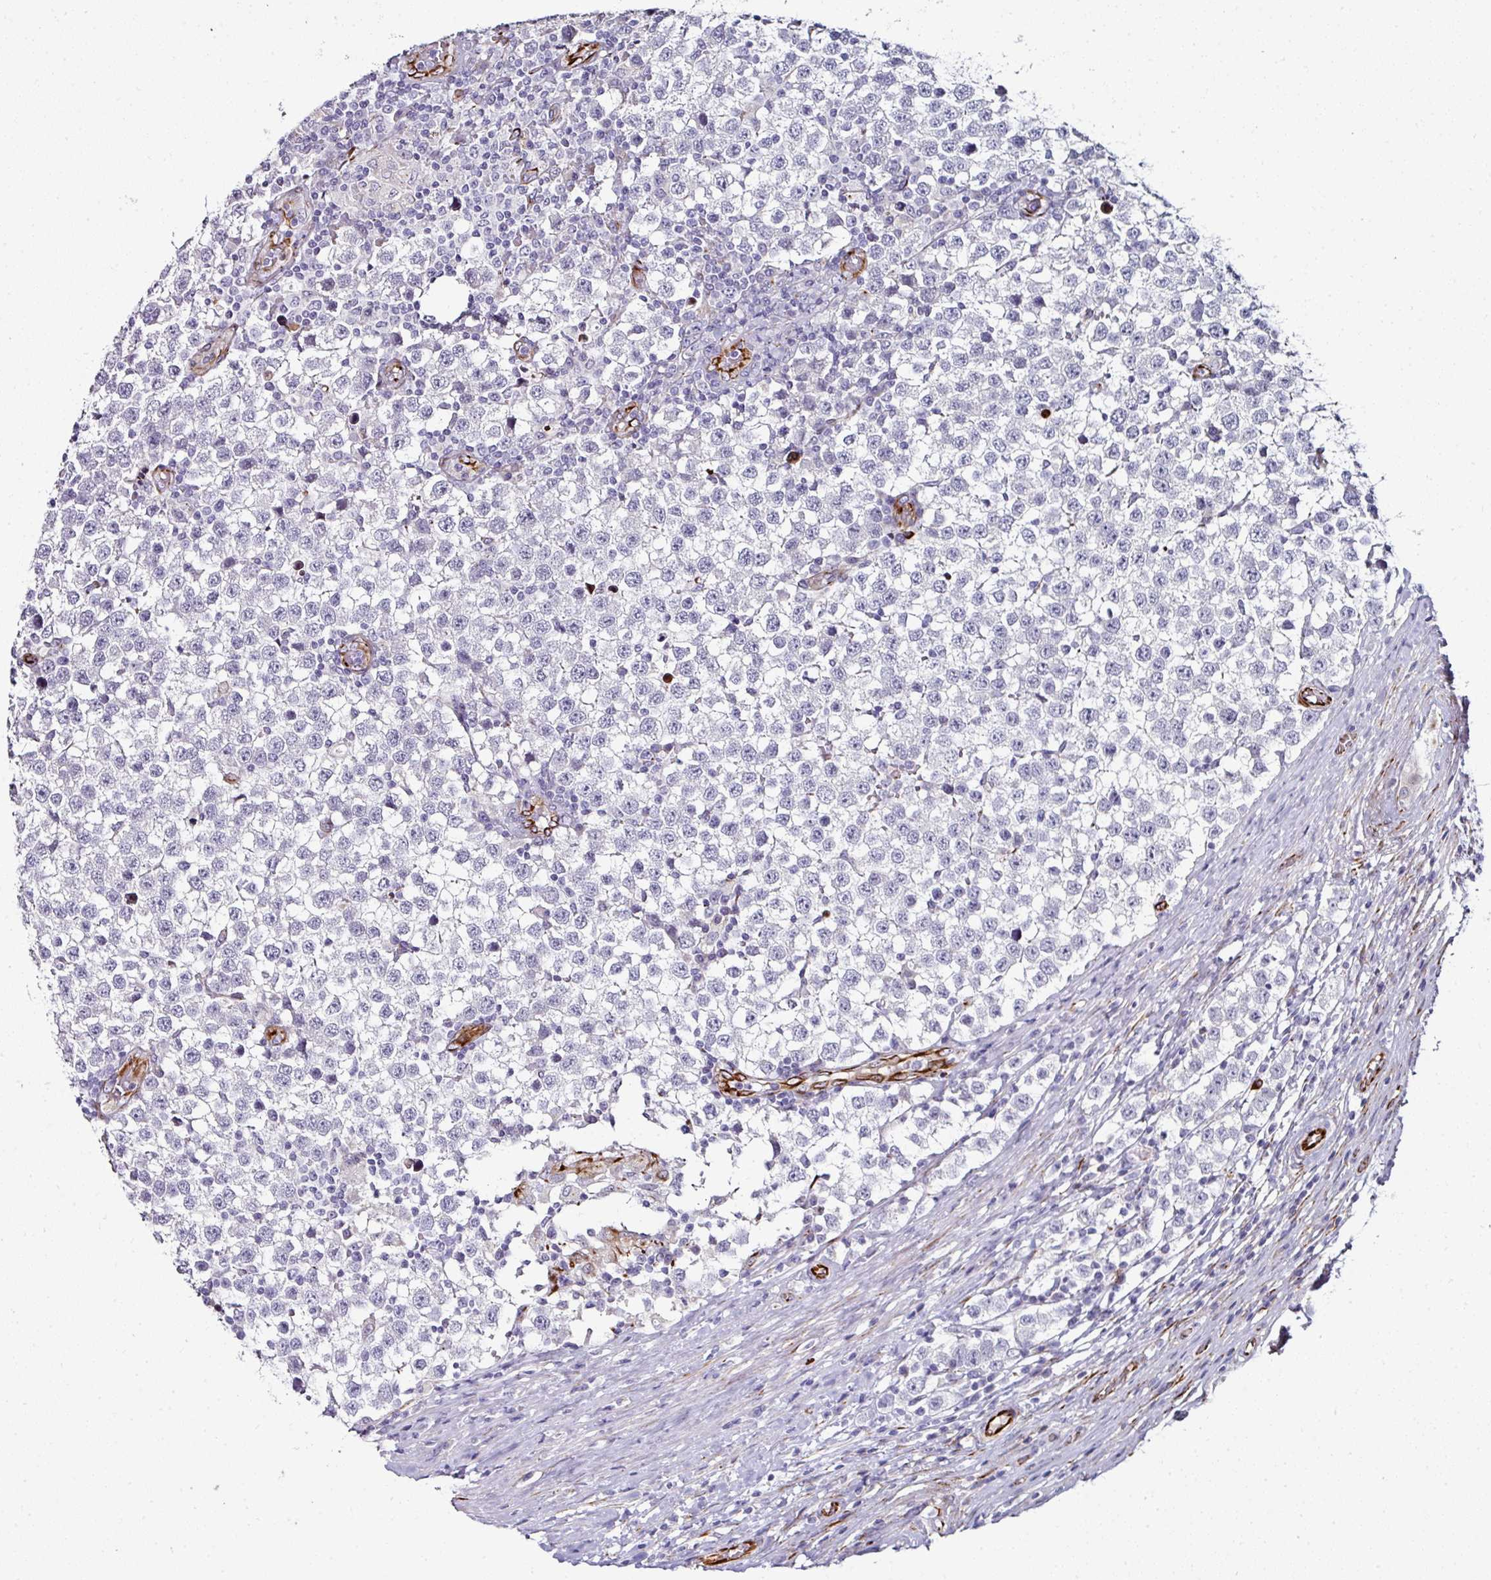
{"staining": {"intensity": "negative", "quantity": "none", "location": "none"}, "tissue": "testis cancer", "cell_type": "Tumor cells", "image_type": "cancer", "snomed": [{"axis": "morphology", "description": "Seminoma, NOS"}, {"axis": "topography", "description": "Testis"}], "caption": "Immunohistochemistry (IHC) image of seminoma (testis) stained for a protein (brown), which shows no expression in tumor cells.", "gene": "TMPRSS9", "patient": {"sex": "male", "age": 34}}